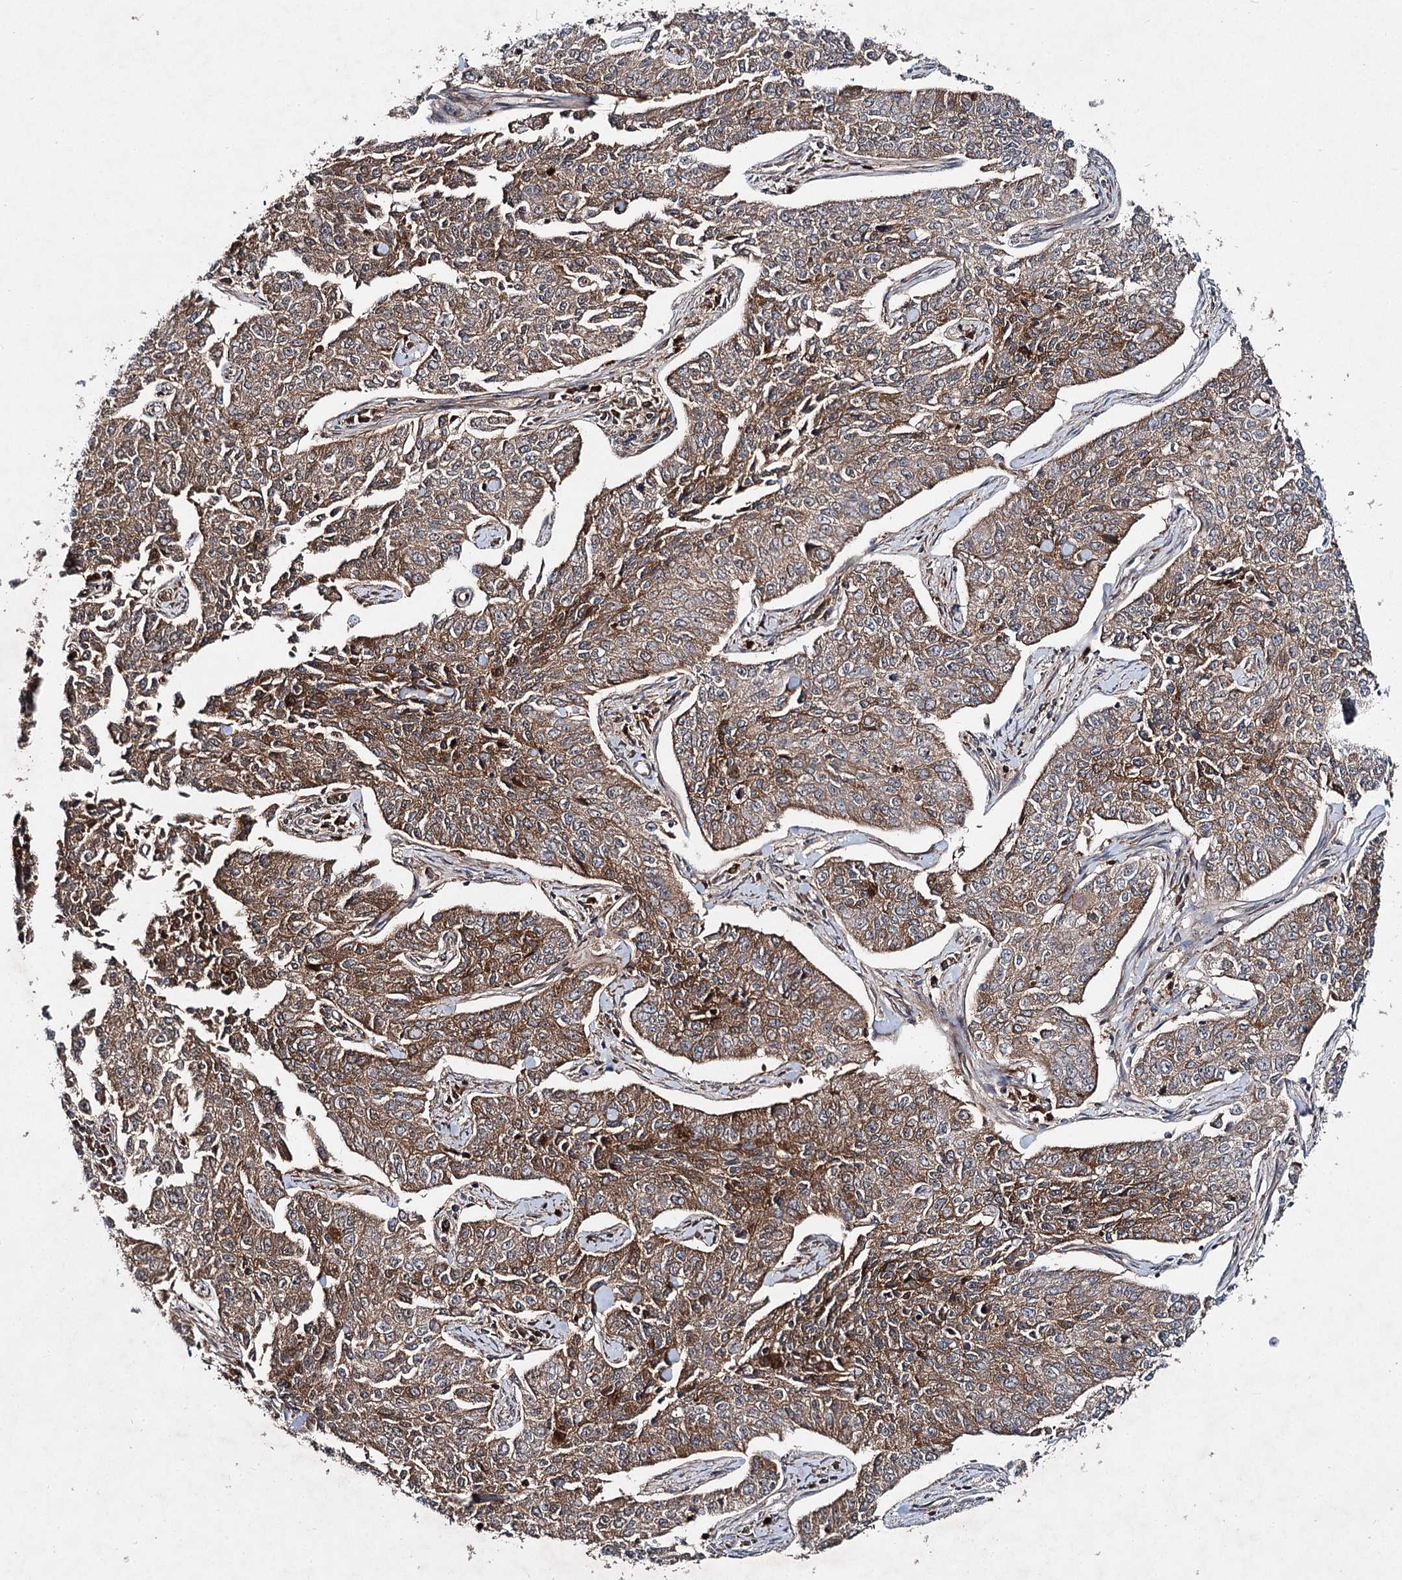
{"staining": {"intensity": "strong", "quantity": "<25%", "location": "cytoplasmic/membranous"}, "tissue": "cervical cancer", "cell_type": "Tumor cells", "image_type": "cancer", "snomed": [{"axis": "morphology", "description": "Squamous cell carcinoma, NOS"}, {"axis": "topography", "description": "Cervix"}], "caption": "Human cervical squamous cell carcinoma stained with a brown dye reveals strong cytoplasmic/membranous positive expression in approximately <25% of tumor cells.", "gene": "MSANTD2", "patient": {"sex": "female", "age": 35}}